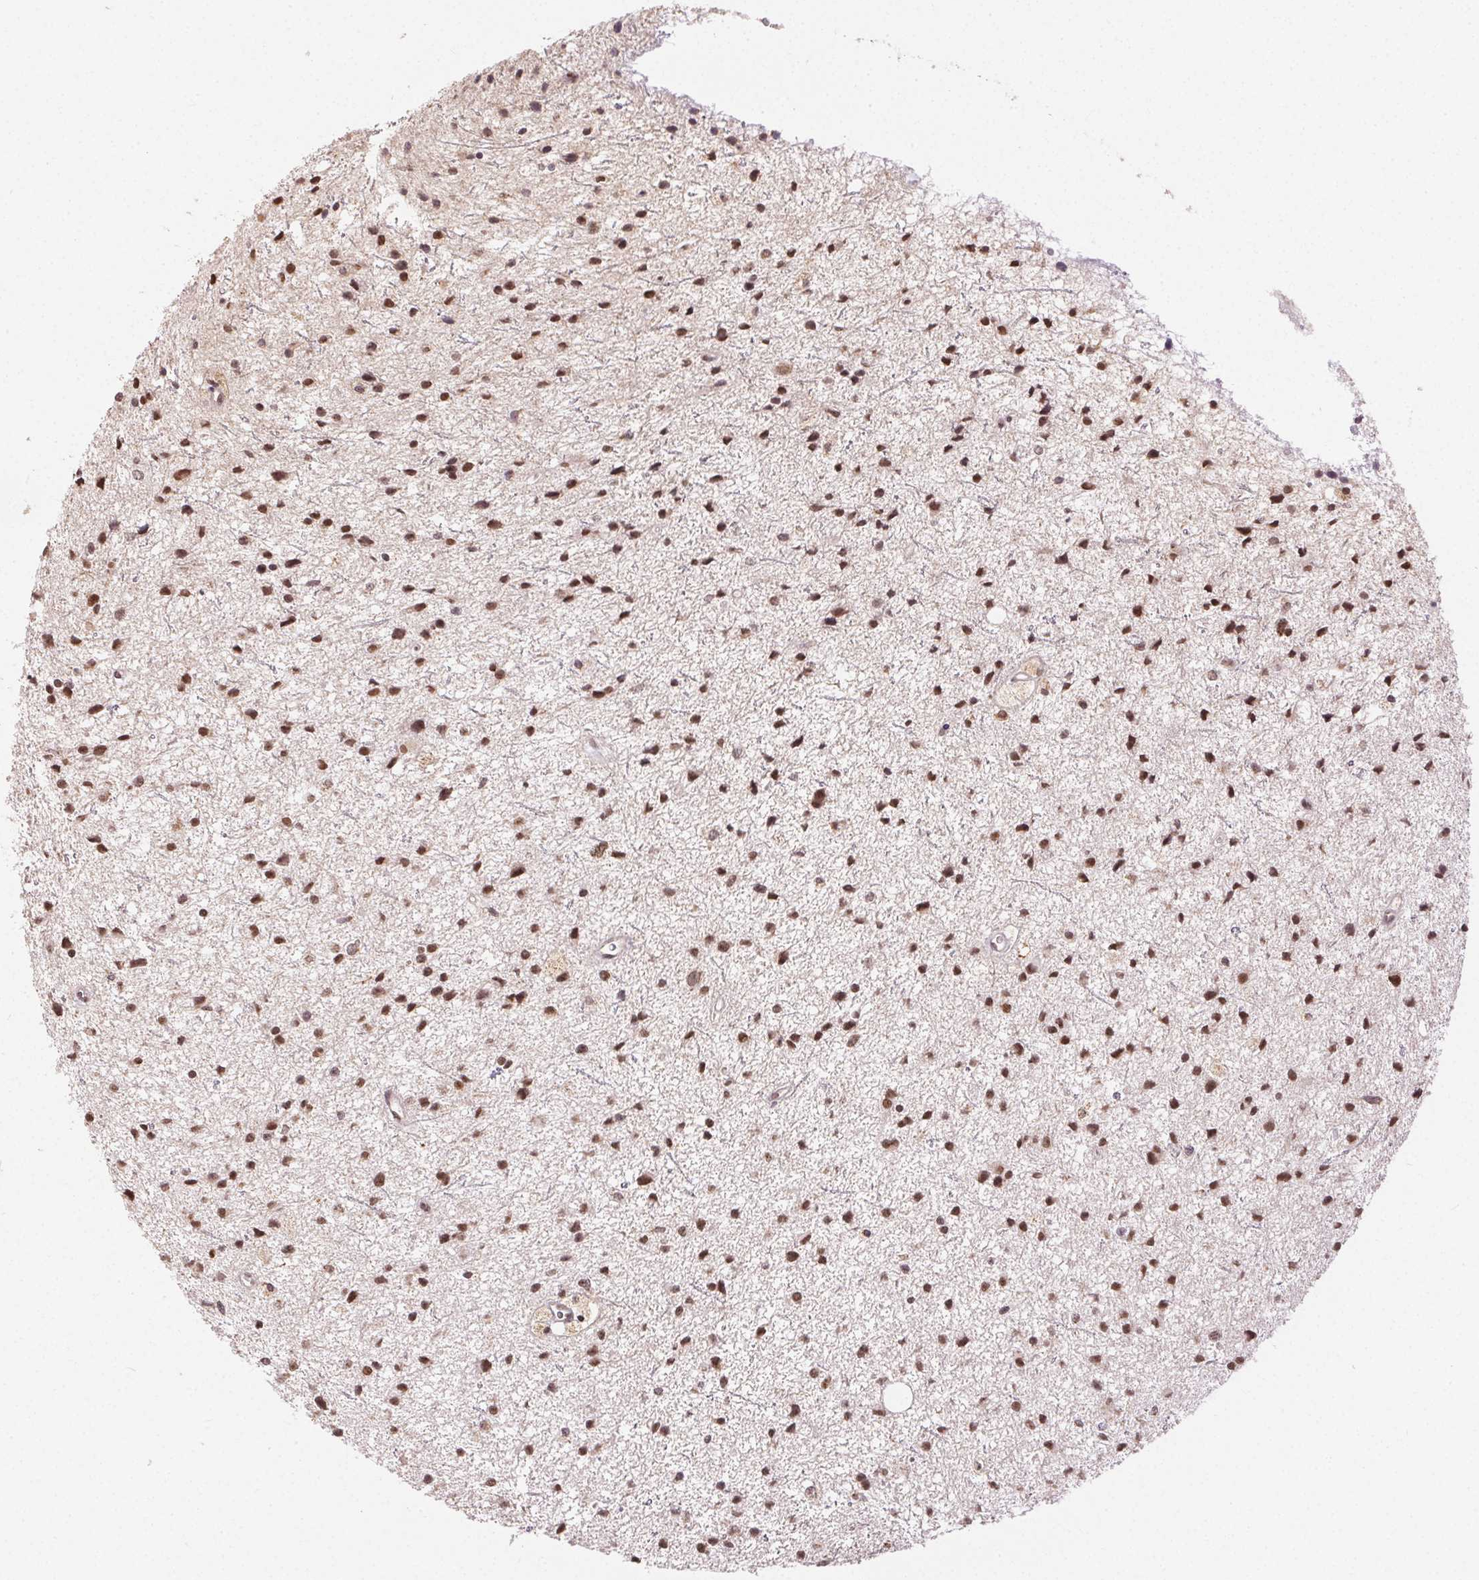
{"staining": {"intensity": "moderate", "quantity": ">75%", "location": "cytoplasmic/membranous,nuclear"}, "tissue": "glioma", "cell_type": "Tumor cells", "image_type": "cancer", "snomed": [{"axis": "morphology", "description": "Glioma, malignant, Low grade"}, {"axis": "topography", "description": "Brain"}], "caption": "Immunohistochemistry (IHC) staining of malignant low-grade glioma, which shows medium levels of moderate cytoplasmic/membranous and nuclear staining in approximately >75% of tumor cells indicating moderate cytoplasmic/membranous and nuclear protein positivity. The staining was performed using DAB (3,3'-diaminobenzidine) (brown) for protein detection and nuclei were counterstained in hematoxylin (blue).", "gene": "PIWIL4", "patient": {"sex": "male", "age": 43}}